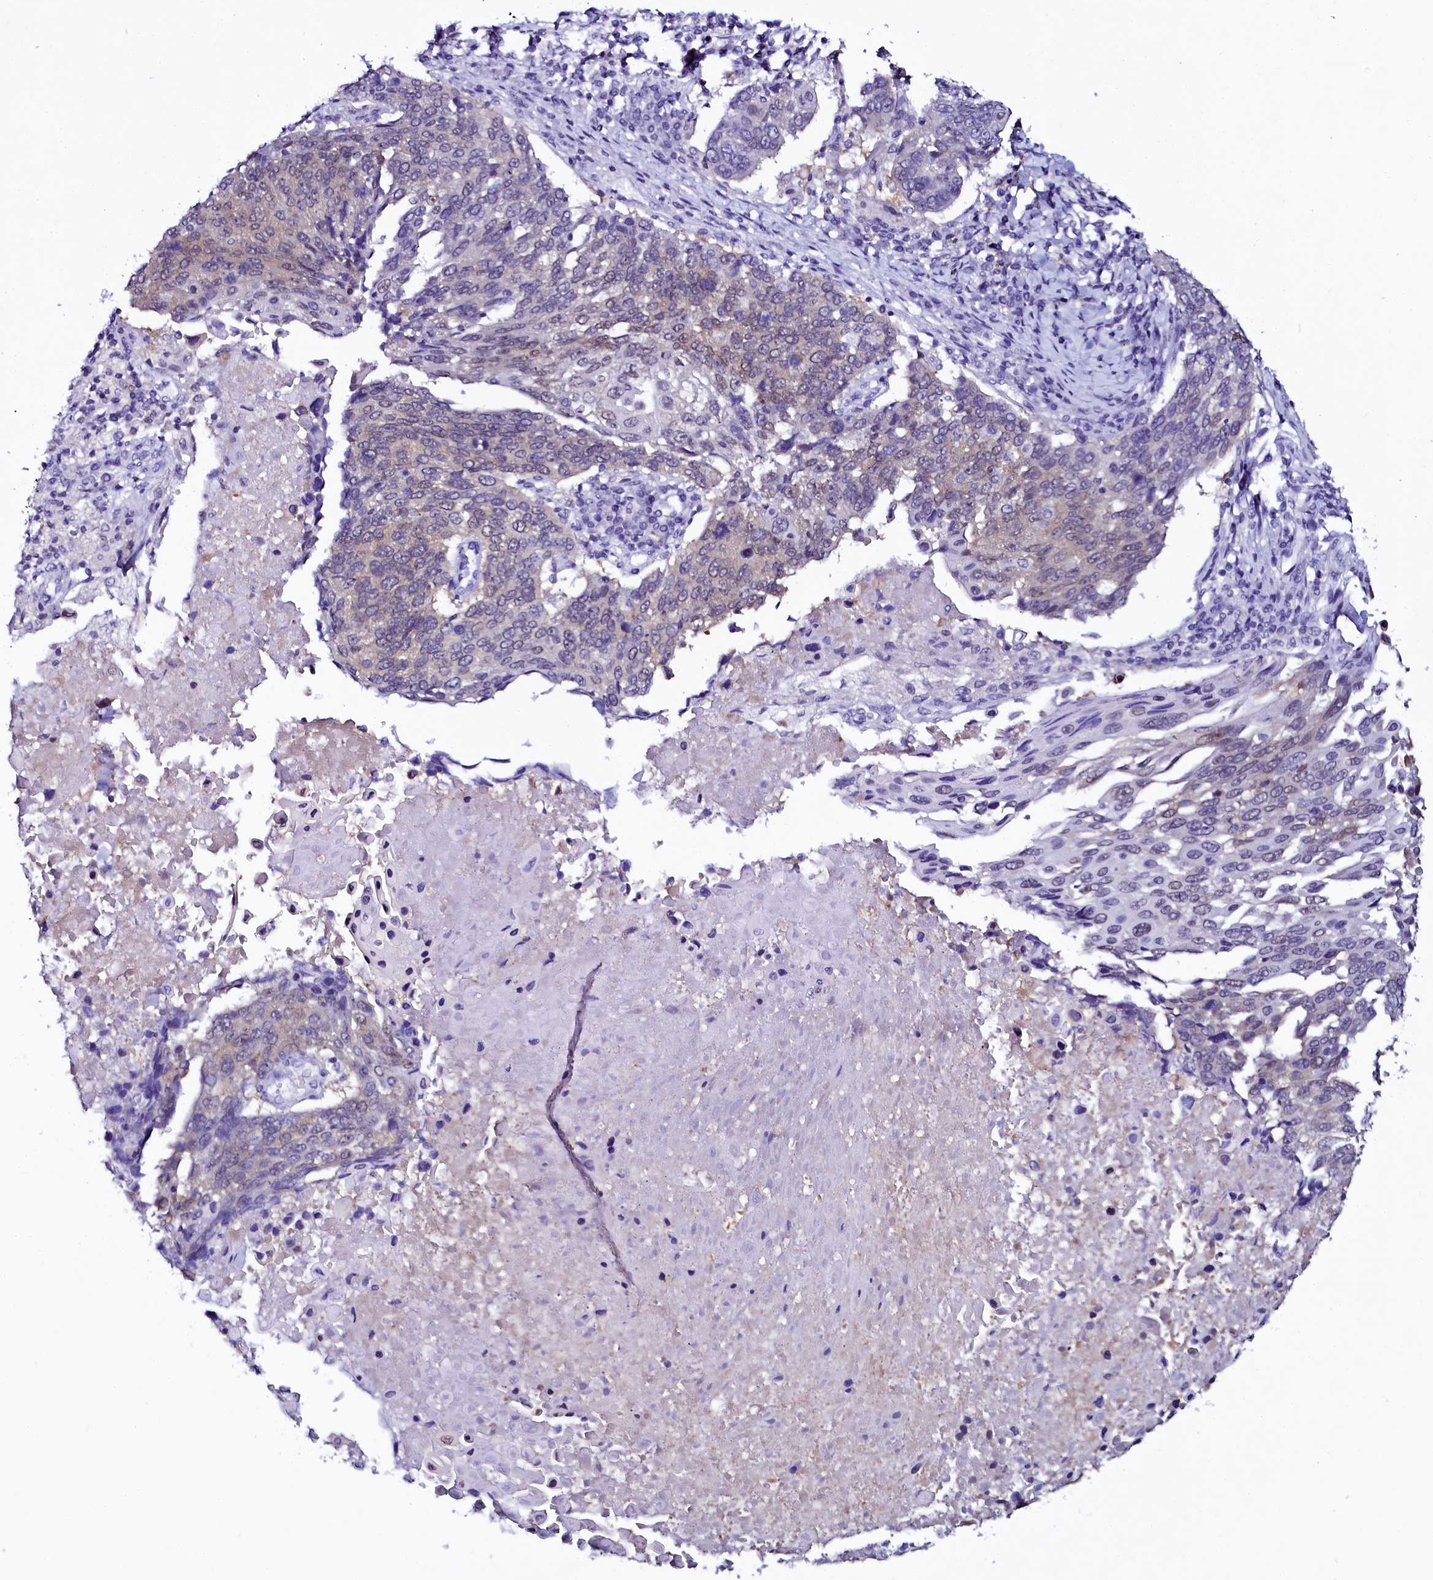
{"staining": {"intensity": "weak", "quantity": "<25%", "location": "cytoplasmic/membranous"}, "tissue": "lung cancer", "cell_type": "Tumor cells", "image_type": "cancer", "snomed": [{"axis": "morphology", "description": "Squamous cell carcinoma, NOS"}, {"axis": "topography", "description": "Lung"}], "caption": "IHC of lung cancer displays no staining in tumor cells. (DAB (3,3'-diaminobenzidine) immunohistochemistry (IHC) with hematoxylin counter stain).", "gene": "SORD", "patient": {"sex": "male", "age": 66}}